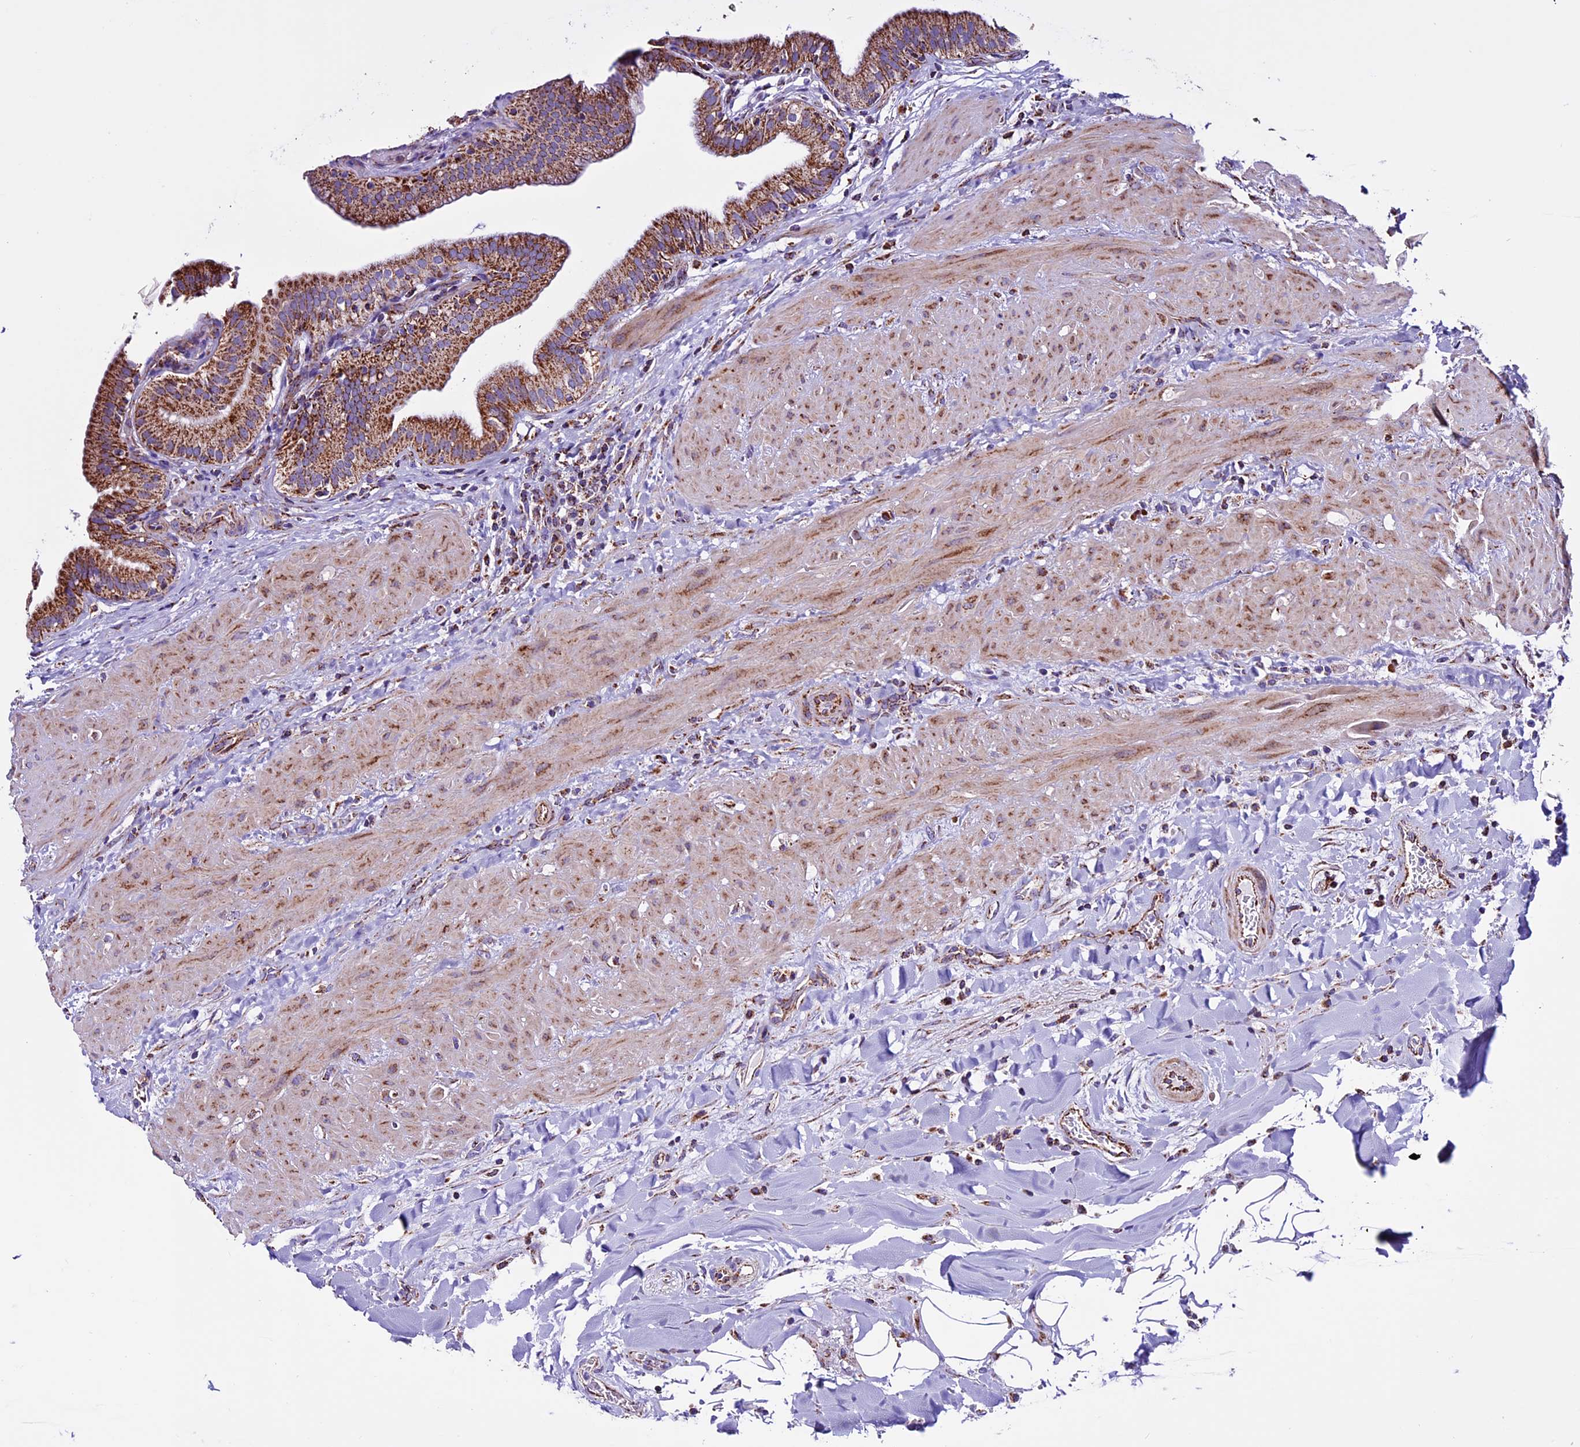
{"staining": {"intensity": "strong", "quantity": ">75%", "location": "cytoplasmic/membranous"}, "tissue": "gallbladder", "cell_type": "Glandular cells", "image_type": "normal", "snomed": [{"axis": "morphology", "description": "Normal tissue, NOS"}, {"axis": "topography", "description": "Gallbladder"}], "caption": "Immunohistochemistry (IHC) histopathology image of normal gallbladder: gallbladder stained using immunohistochemistry (IHC) shows high levels of strong protein expression localized specifically in the cytoplasmic/membranous of glandular cells, appearing as a cytoplasmic/membranous brown color.", "gene": "CX3CL1", "patient": {"sex": "male", "age": 24}}